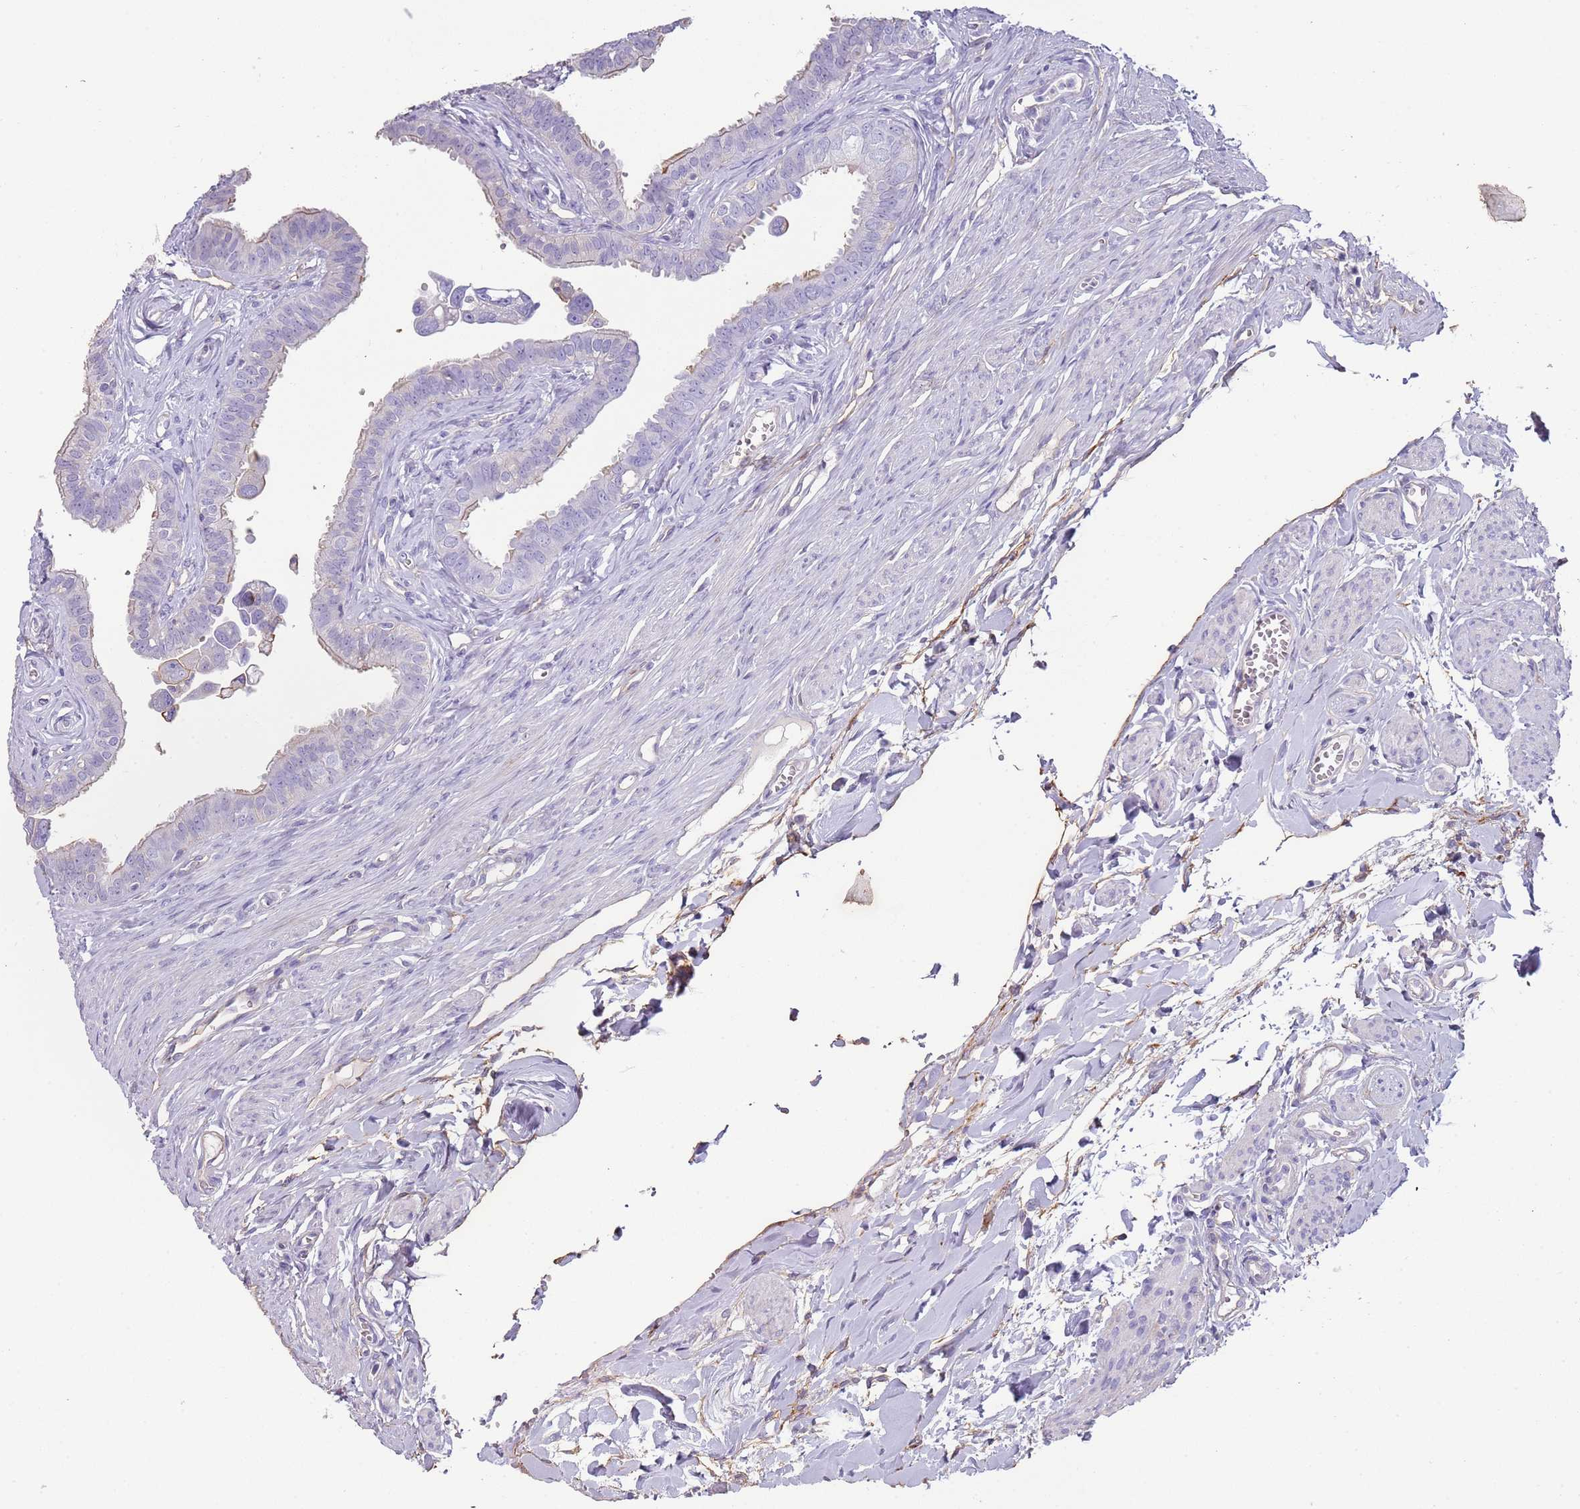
{"staining": {"intensity": "negative", "quantity": "none", "location": "none"}, "tissue": "fallopian tube", "cell_type": "Glandular cells", "image_type": "normal", "snomed": [{"axis": "morphology", "description": "Normal tissue, NOS"}, {"axis": "morphology", "description": "Carcinoma, NOS"}, {"axis": "topography", "description": "Fallopian tube"}, {"axis": "topography", "description": "Ovary"}], "caption": "Micrograph shows no protein positivity in glandular cells of normal fallopian tube. (DAB (3,3'-diaminobenzidine) IHC with hematoxylin counter stain).", "gene": "ENSG00000271254", "patient": {"sex": "female", "age": 59}}